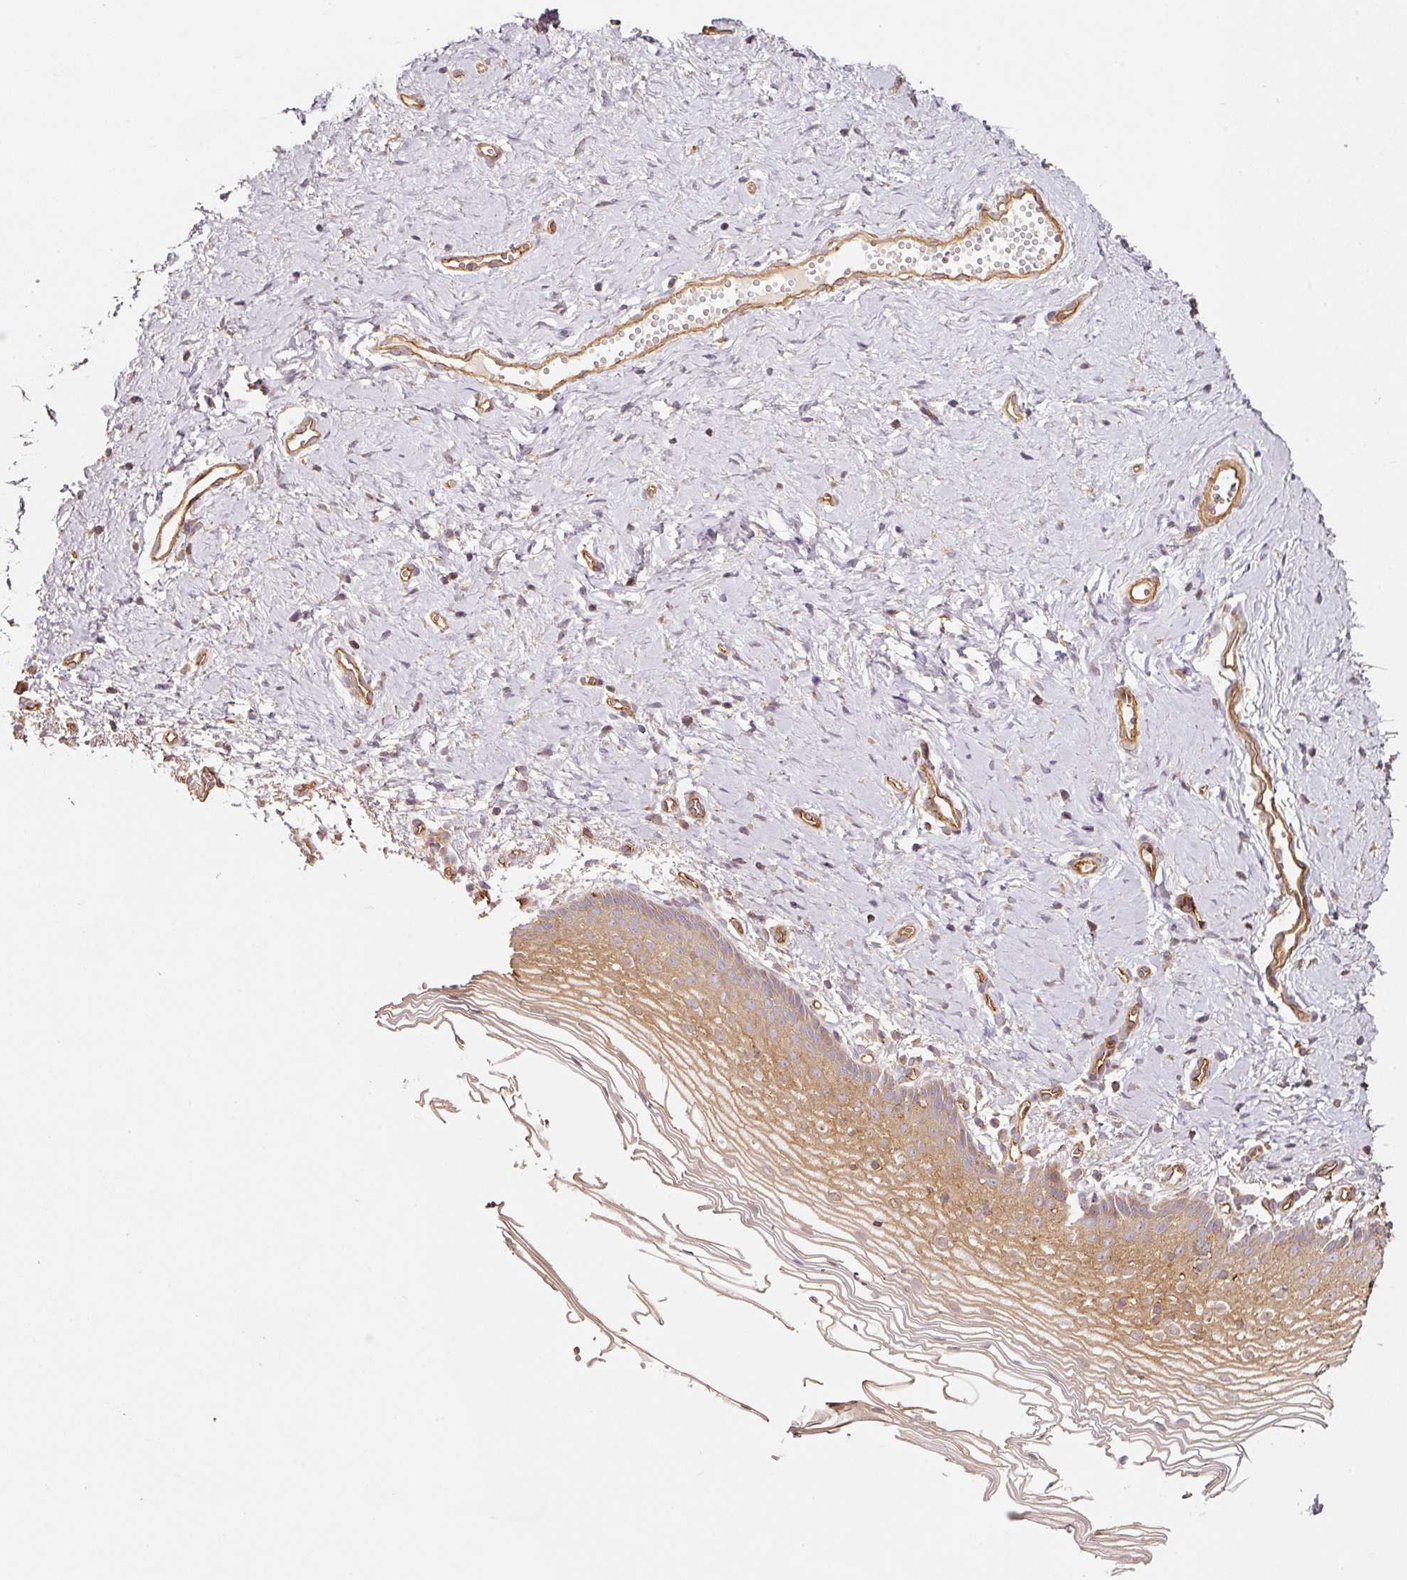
{"staining": {"intensity": "moderate", "quantity": ">75%", "location": "cytoplasmic/membranous,nuclear"}, "tissue": "vagina", "cell_type": "Squamous epithelial cells", "image_type": "normal", "snomed": [{"axis": "morphology", "description": "Normal tissue, NOS"}, {"axis": "topography", "description": "Vagina"}], "caption": "Immunohistochemistry (IHC) histopathology image of benign vagina: human vagina stained using immunohistochemistry exhibits medium levels of moderate protein expression localized specifically in the cytoplasmic/membranous,nuclear of squamous epithelial cells, appearing as a cytoplasmic/membranous,nuclear brown color.", "gene": "CEP95", "patient": {"sex": "female", "age": 56}}